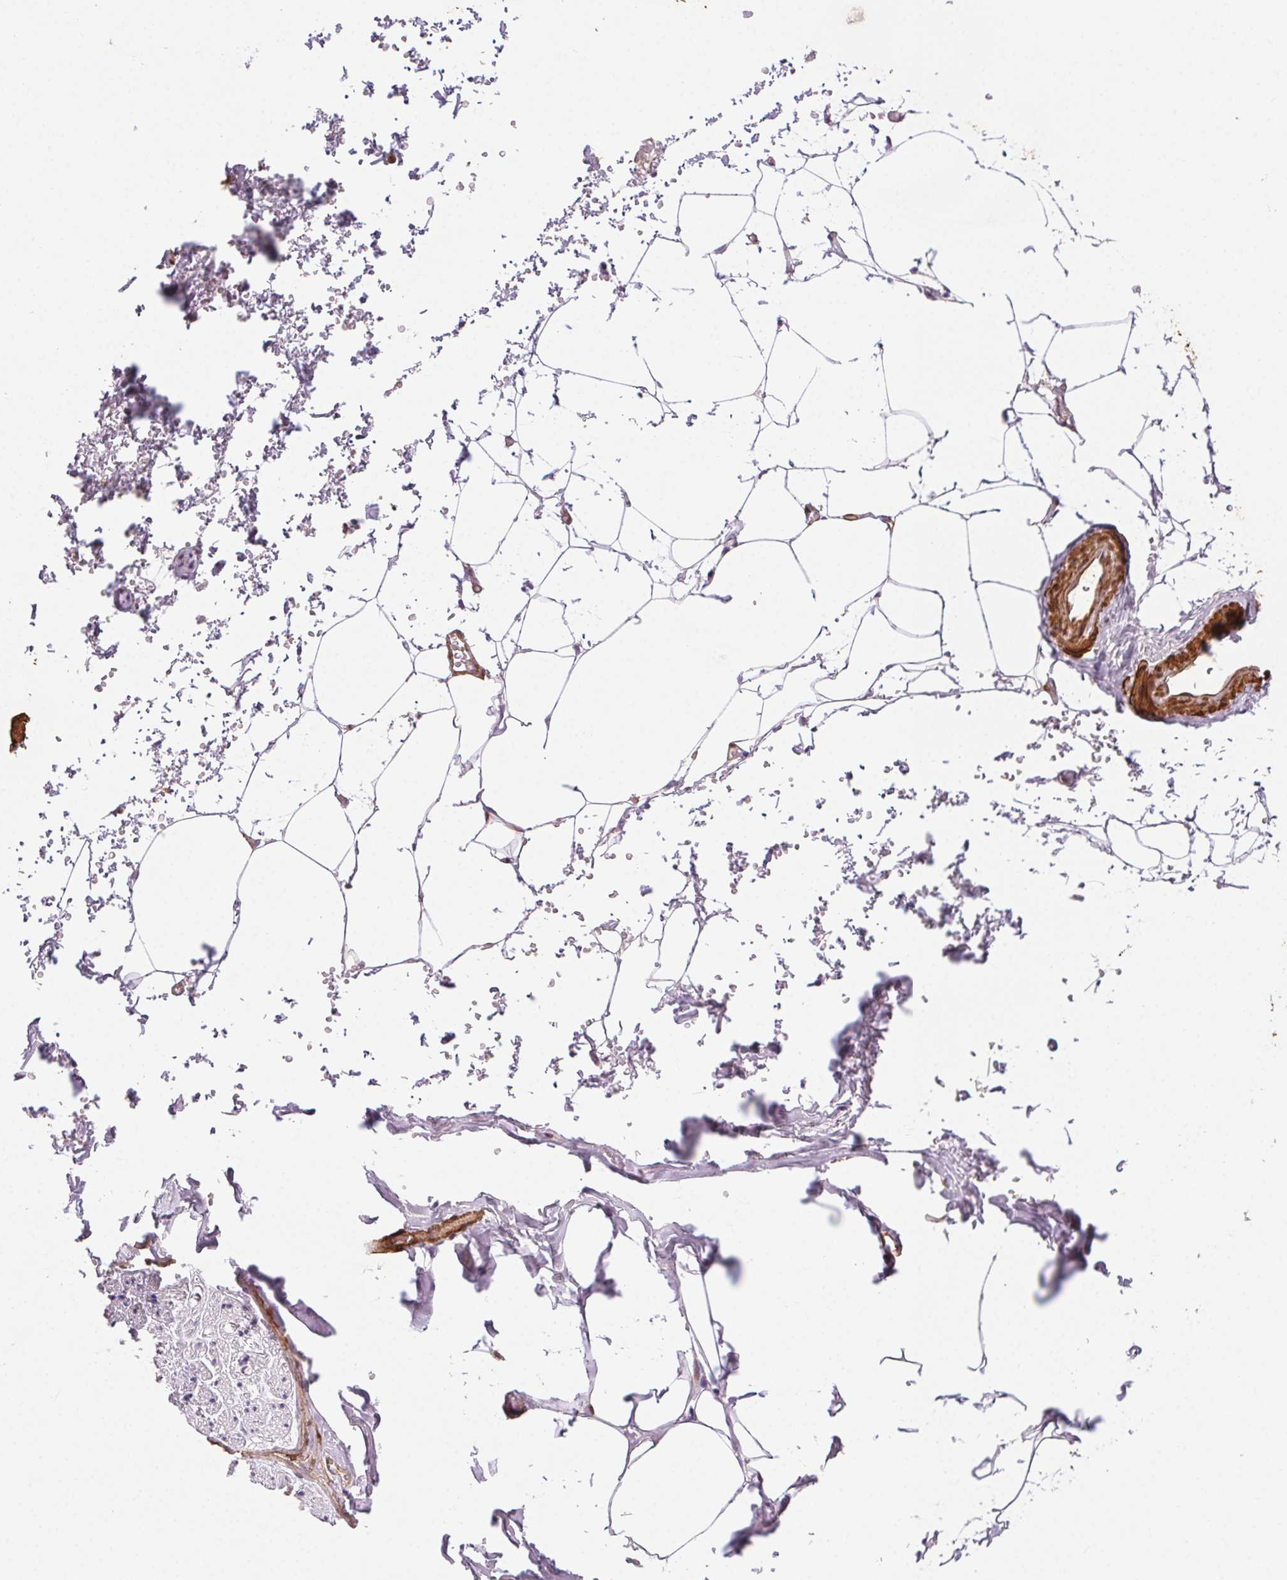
{"staining": {"intensity": "negative", "quantity": "none", "location": "none"}, "tissue": "adipose tissue", "cell_type": "Adipocytes", "image_type": "normal", "snomed": [{"axis": "morphology", "description": "Normal tissue, NOS"}, {"axis": "topography", "description": "Prostate"}, {"axis": "topography", "description": "Peripheral nerve tissue"}], "caption": "Micrograph shows no protein staining in adipocytes of benign adipose tissue. (Stains: DAB immunohistochemistry with hematoxylin counter stain, Microscopy: brightfield microscopy at high magnification).", "gene": "GPX8", "patient": {"sex": "male", "age": 55}}